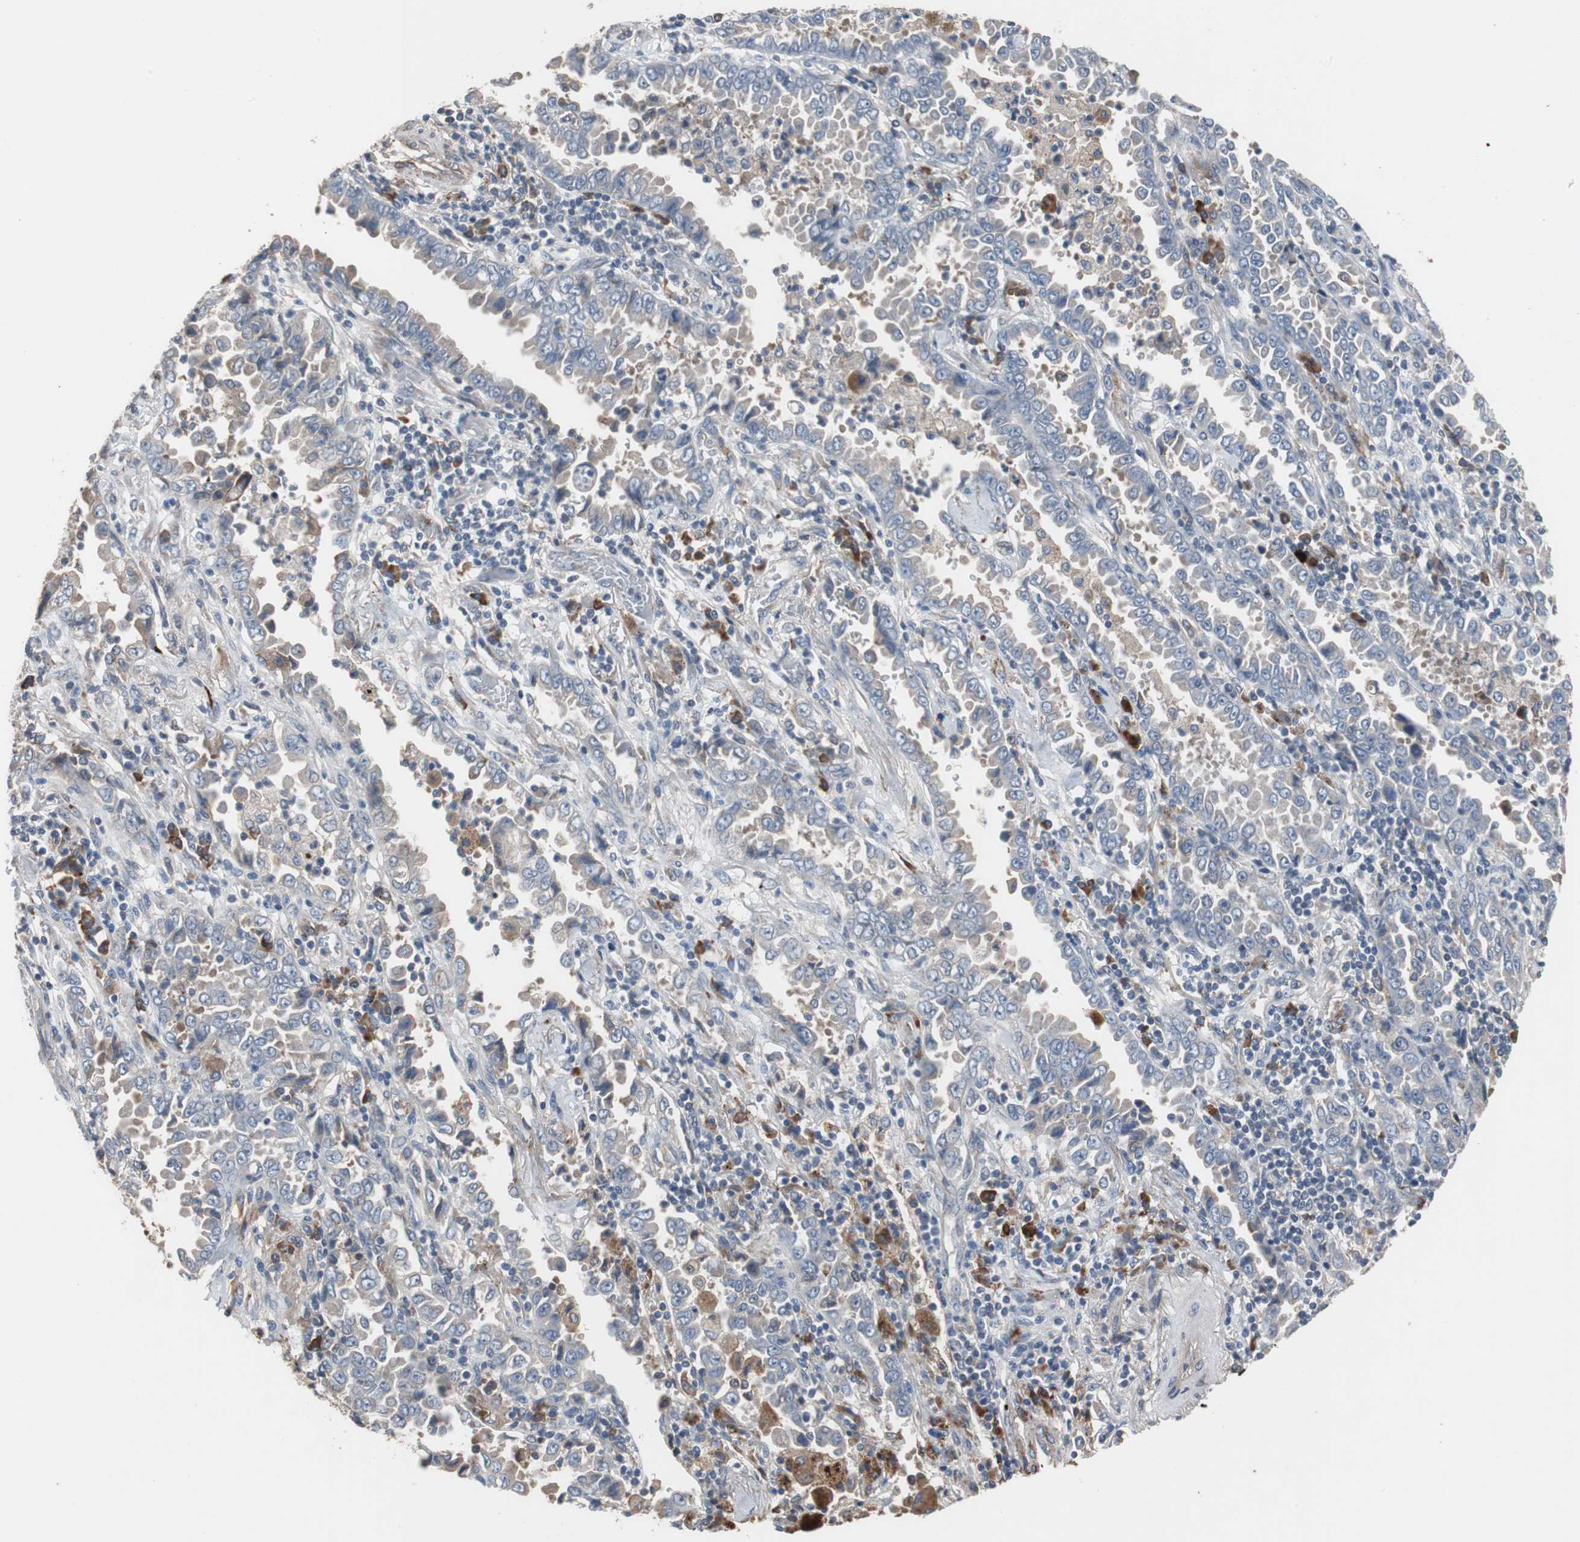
{"staining": {"intensity": "weak", "quantity": "25%-75%", "location": "cytoplasmic/membranous"}, "tissue": "lung cancer", "cell_type": "Tumor cells", "image_type": "cancer", "snomed": [{"axis": "morphology", "description": "Normal tissue, NOS"}, {"axis": "morphology", "description": "Inflammation, NOS"}, {"axis": "morphology", "description": "Adenocarcinoma, NOS"}, {"axis": "topography", "description": "Lung"}], "caption": "Immunohistochemistry histopathology image of human lung adenocarcinoma stained for a protein (brown), which displays low levels of weak cytoplasmic/membranous expression in about 25%-75% of tumor cells.", "gene": "SORT1", "patient": {"sex": "female", "age": 64}}